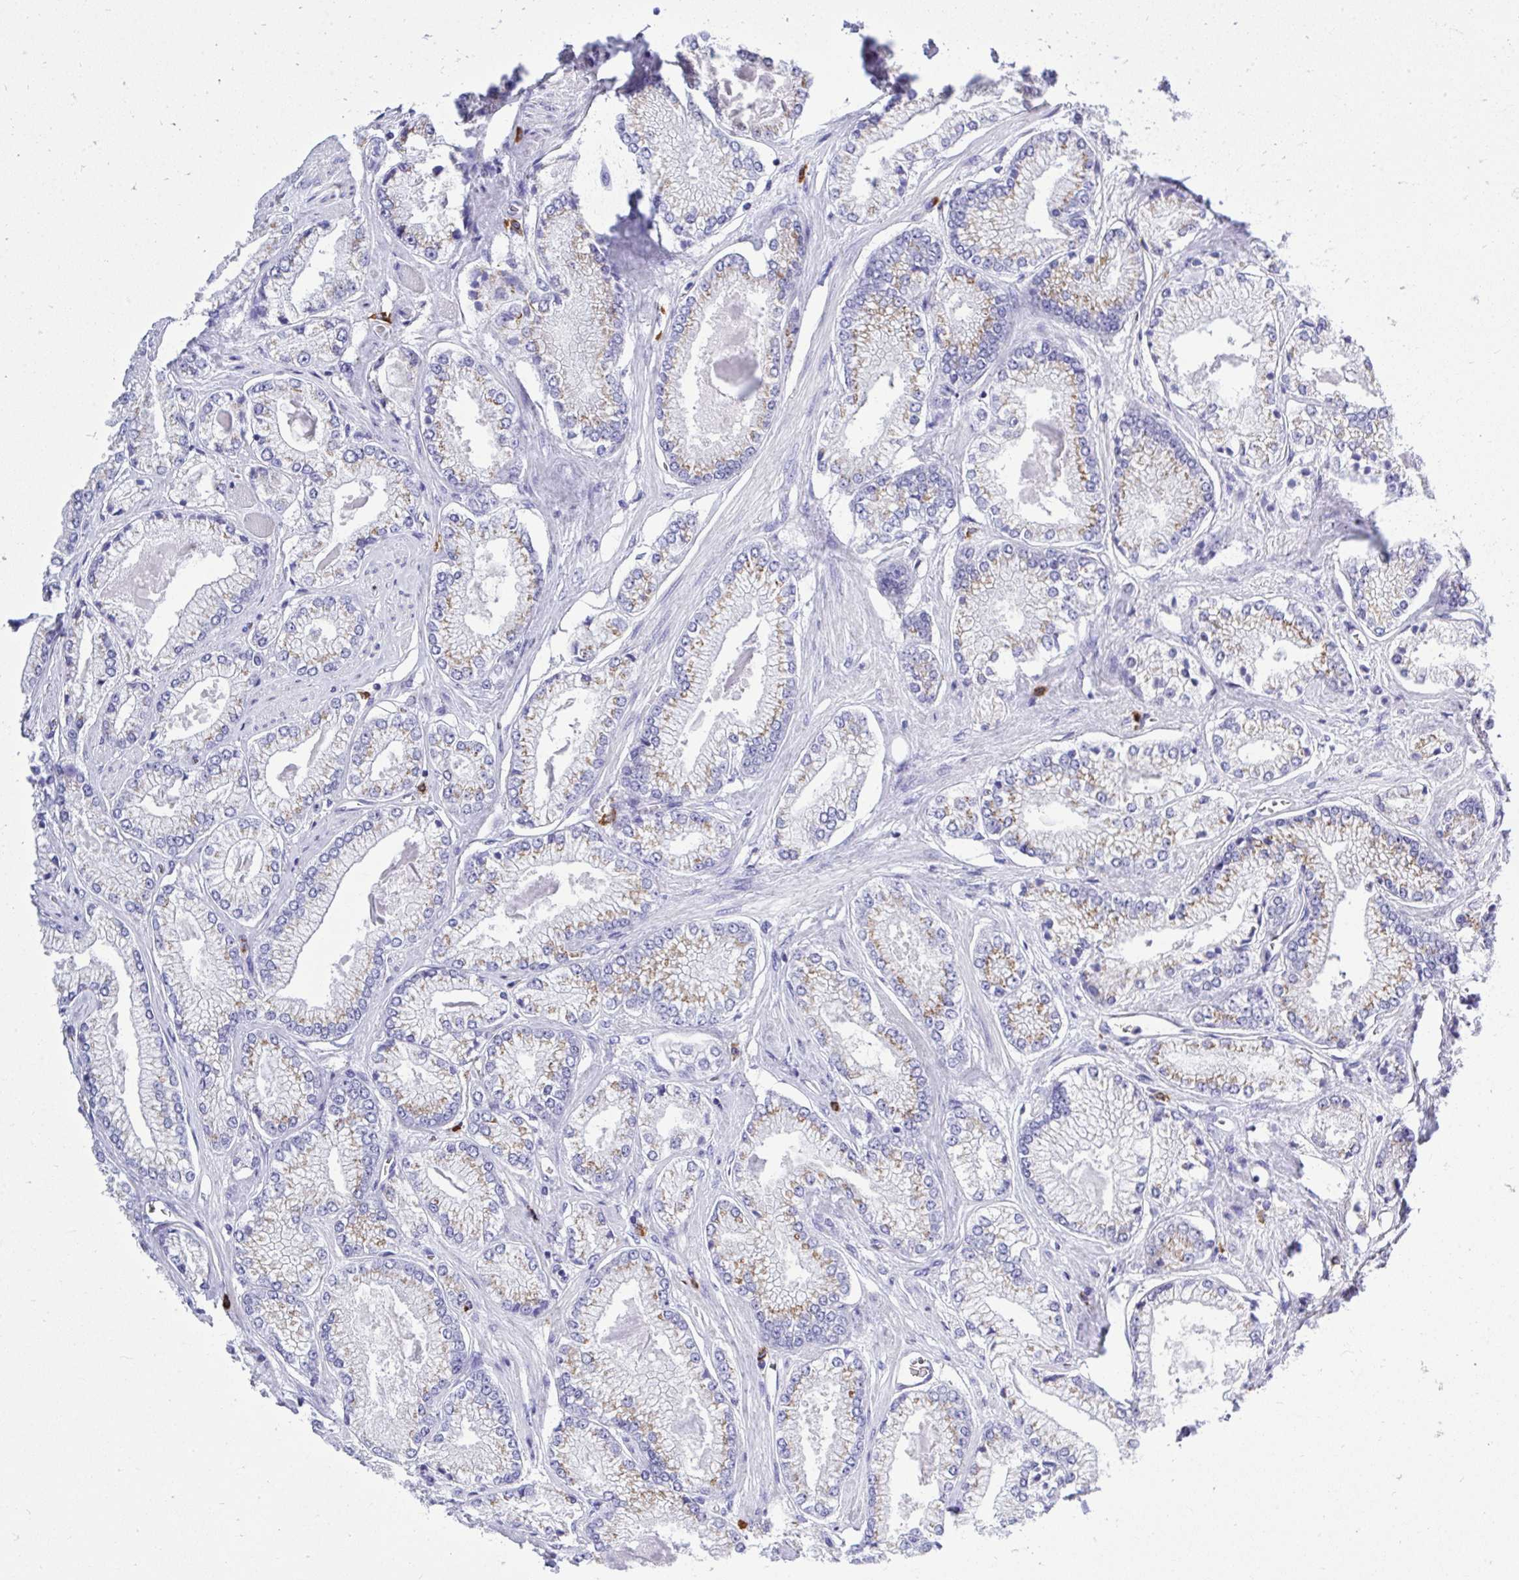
{"staining": {"intensity": "weak", "quantity": "25%-75%", "location": "cytoplasmic/membranous"}, "tissue": "prostate cancer", "cell_type": "Tumor cells", "image_type": "cancer", "snomed": [{"axis": "morphology", "description": "Adenocarcinoma, Low grade"}, {"axis": "topography", "description": "Prostate"}], "caption": "Low-grade adenocarcinoma (prostate) tissue exhibits weak cytoplasmic/membranous positivity in approximately 25%-75% of tumor cells, visualized by immunohistochemistry.", "gene": "PSD", "patient": {"sex": "male", "age": 67}}